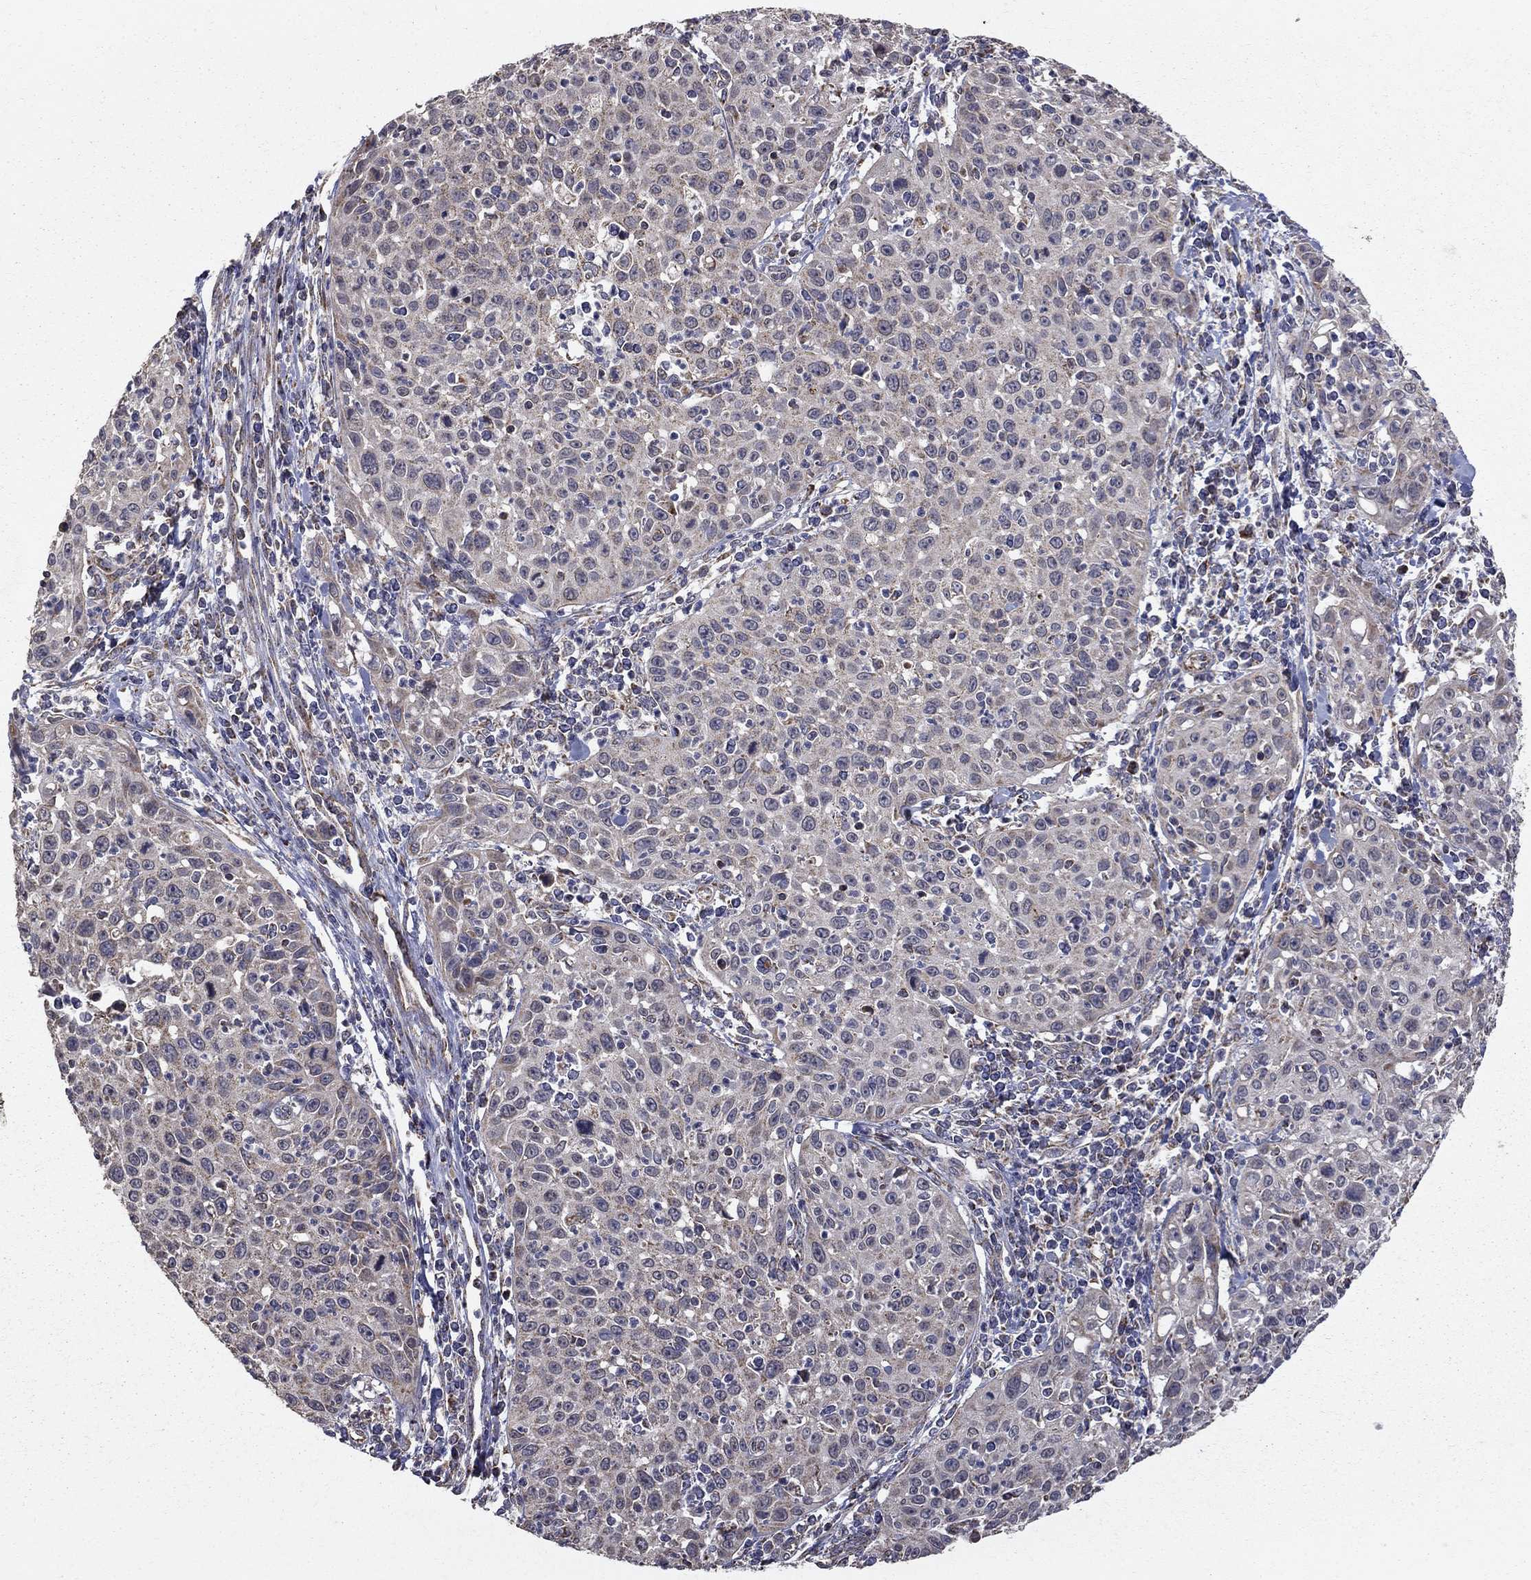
{"staining": {"intensity": "weak", "quantity": "<25%", "location": "cytoplasmic/membranous"}, "tissue": "cervical cancer", "cell_type": "Tumor cells", "image_type": "cancer", "snomed": [{"axis": "morphology", "description": "Squamous cell carcinoma, NOS"}, {"axis": "topography", "description": "Cervix"}], "caption": "An IHC photomicrograph of cervical squamous cell carcinoma is shown. There is no staining in tumor cells of cervical squamous cell carcinoma. Brightfield microscopy of IHC stained with DAB (brown) and hematoxylin (blue), captured at high magnification.", "gene": "NDUFS8", "patient": {"sex": "female", "age": 26}}